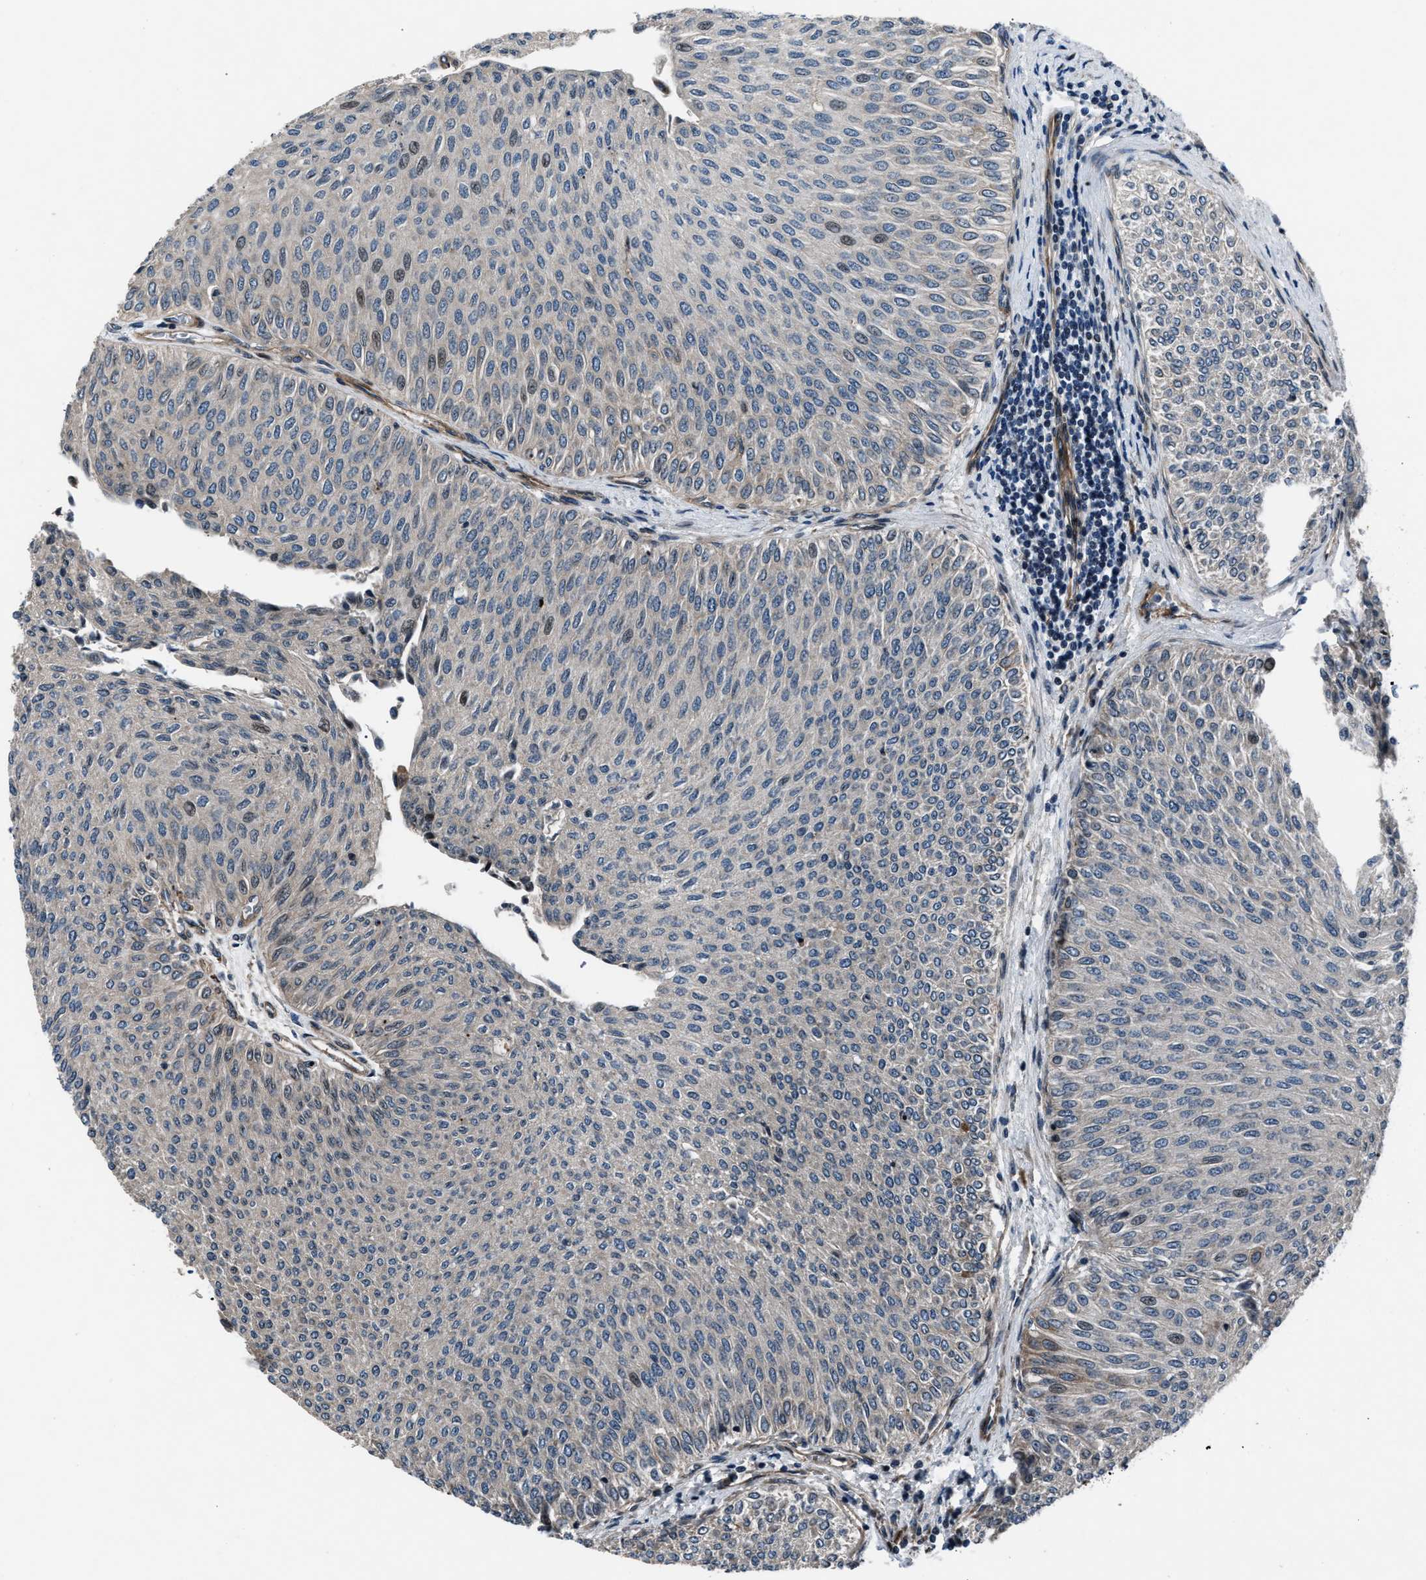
{"staining": {"intensity": "negative", "quantity": "none", "location": "none"}, "tissue": "urothelial cancer", "cell_type": "Tumor cells", "image_type": "cancer", "snomed": [{"axis": "morphology", "description": "Urothelial carcinoma, Low grade"}, {"axis": "topography", "description": "Urinary bladder"}], "caption": "An image of human urothelial cancer is negative for staining in tumor cells.", "gene": "DYNC2I1", "patient": {"sex": "male", "age": 78}}